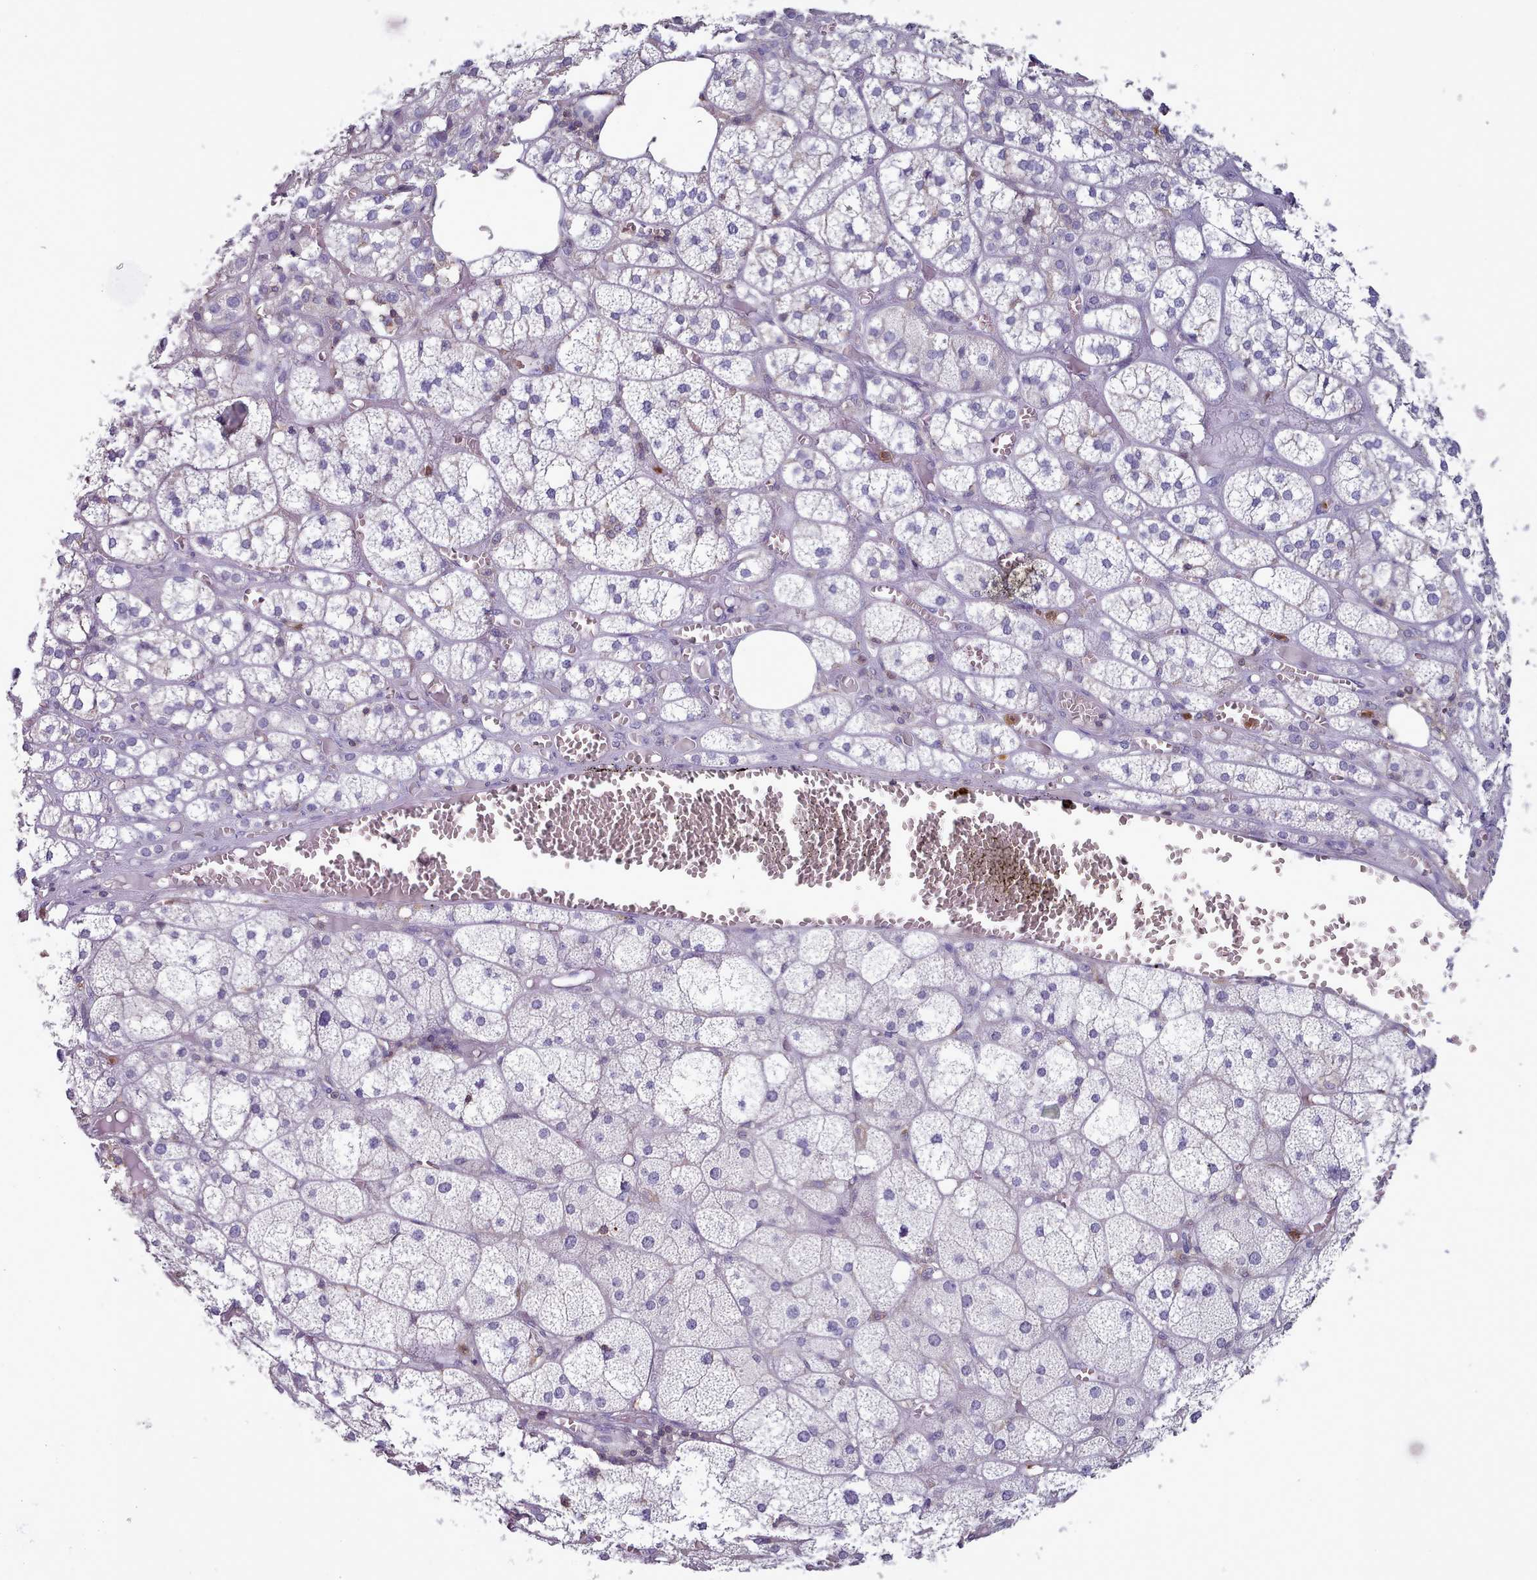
{"staining": {"intensity": "negative", "quantity": "none", "location": "none"}, "tissue": "adrenal gland", "cell_type": "Glandular cells", "image_type": "normal", "snomed": [{"axis": "morphology", "description": "Normal tissue, NOS"}, {"axis": "topography", "description": "Adrenal gland"}], "caption": "Immunohistochemical staining of benign human adrenal gland demonstrates no significant expression in glandular cells. (DAB IHC, high magnification).", "gene": "RAC1", "patient": {"sex": "female", "age": 61}}